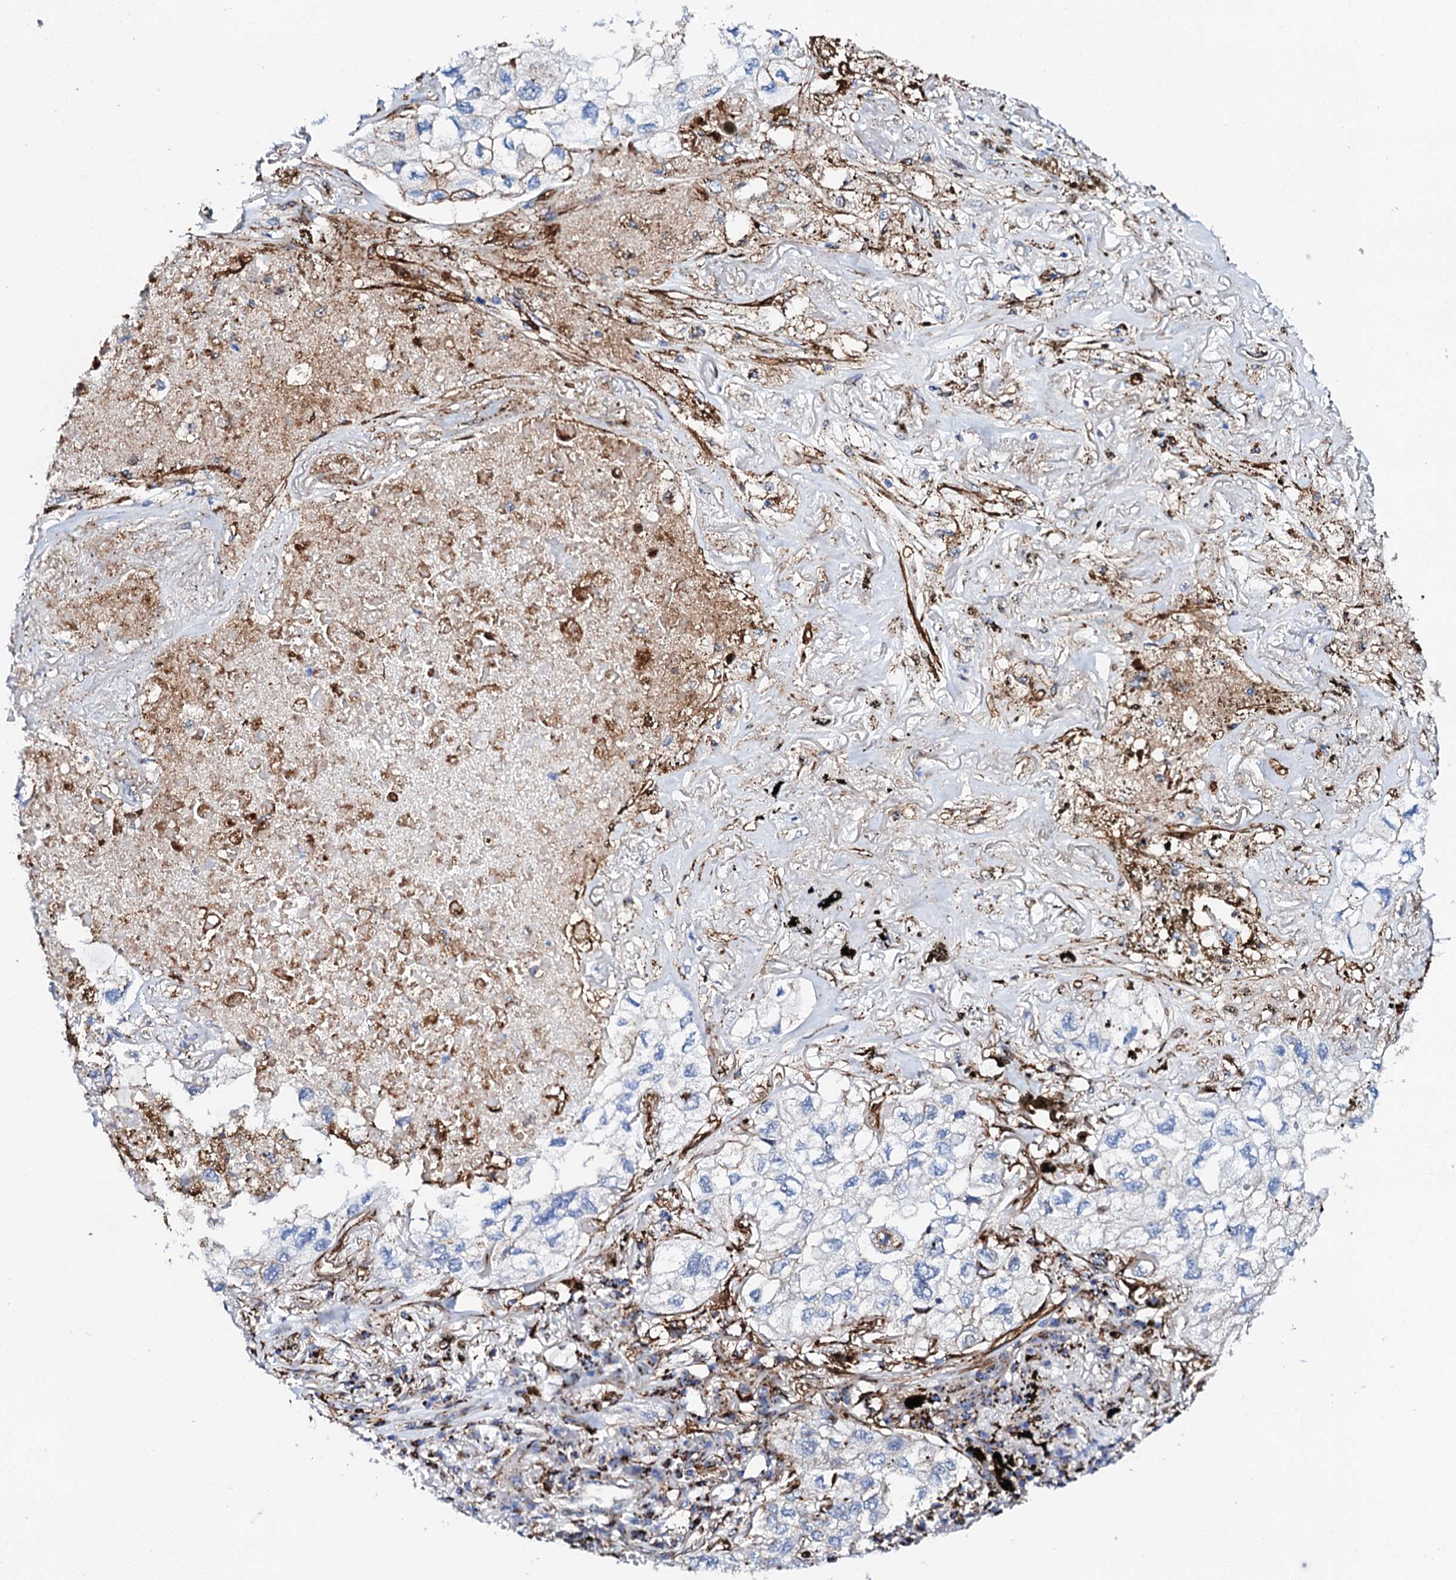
{"staining": {"intensity": "negative", "quantity": "none", "location": "none"}, "tissue": "lung cancer", "cell_type": "Tumor cells", "image_type": "cancer", "snomed": [{"axis": "morphology", "description": "Adenocarcinoma, NOS"}, {"axis": "topography", "description": "Lung"}], "caption": "Lung cancer (adenocarcinoma) was stained to show a protein in brown. There is no significant expression in tumor cells.", "gene": "MED13L", "patient": {"sex": "male", "age": 65}}